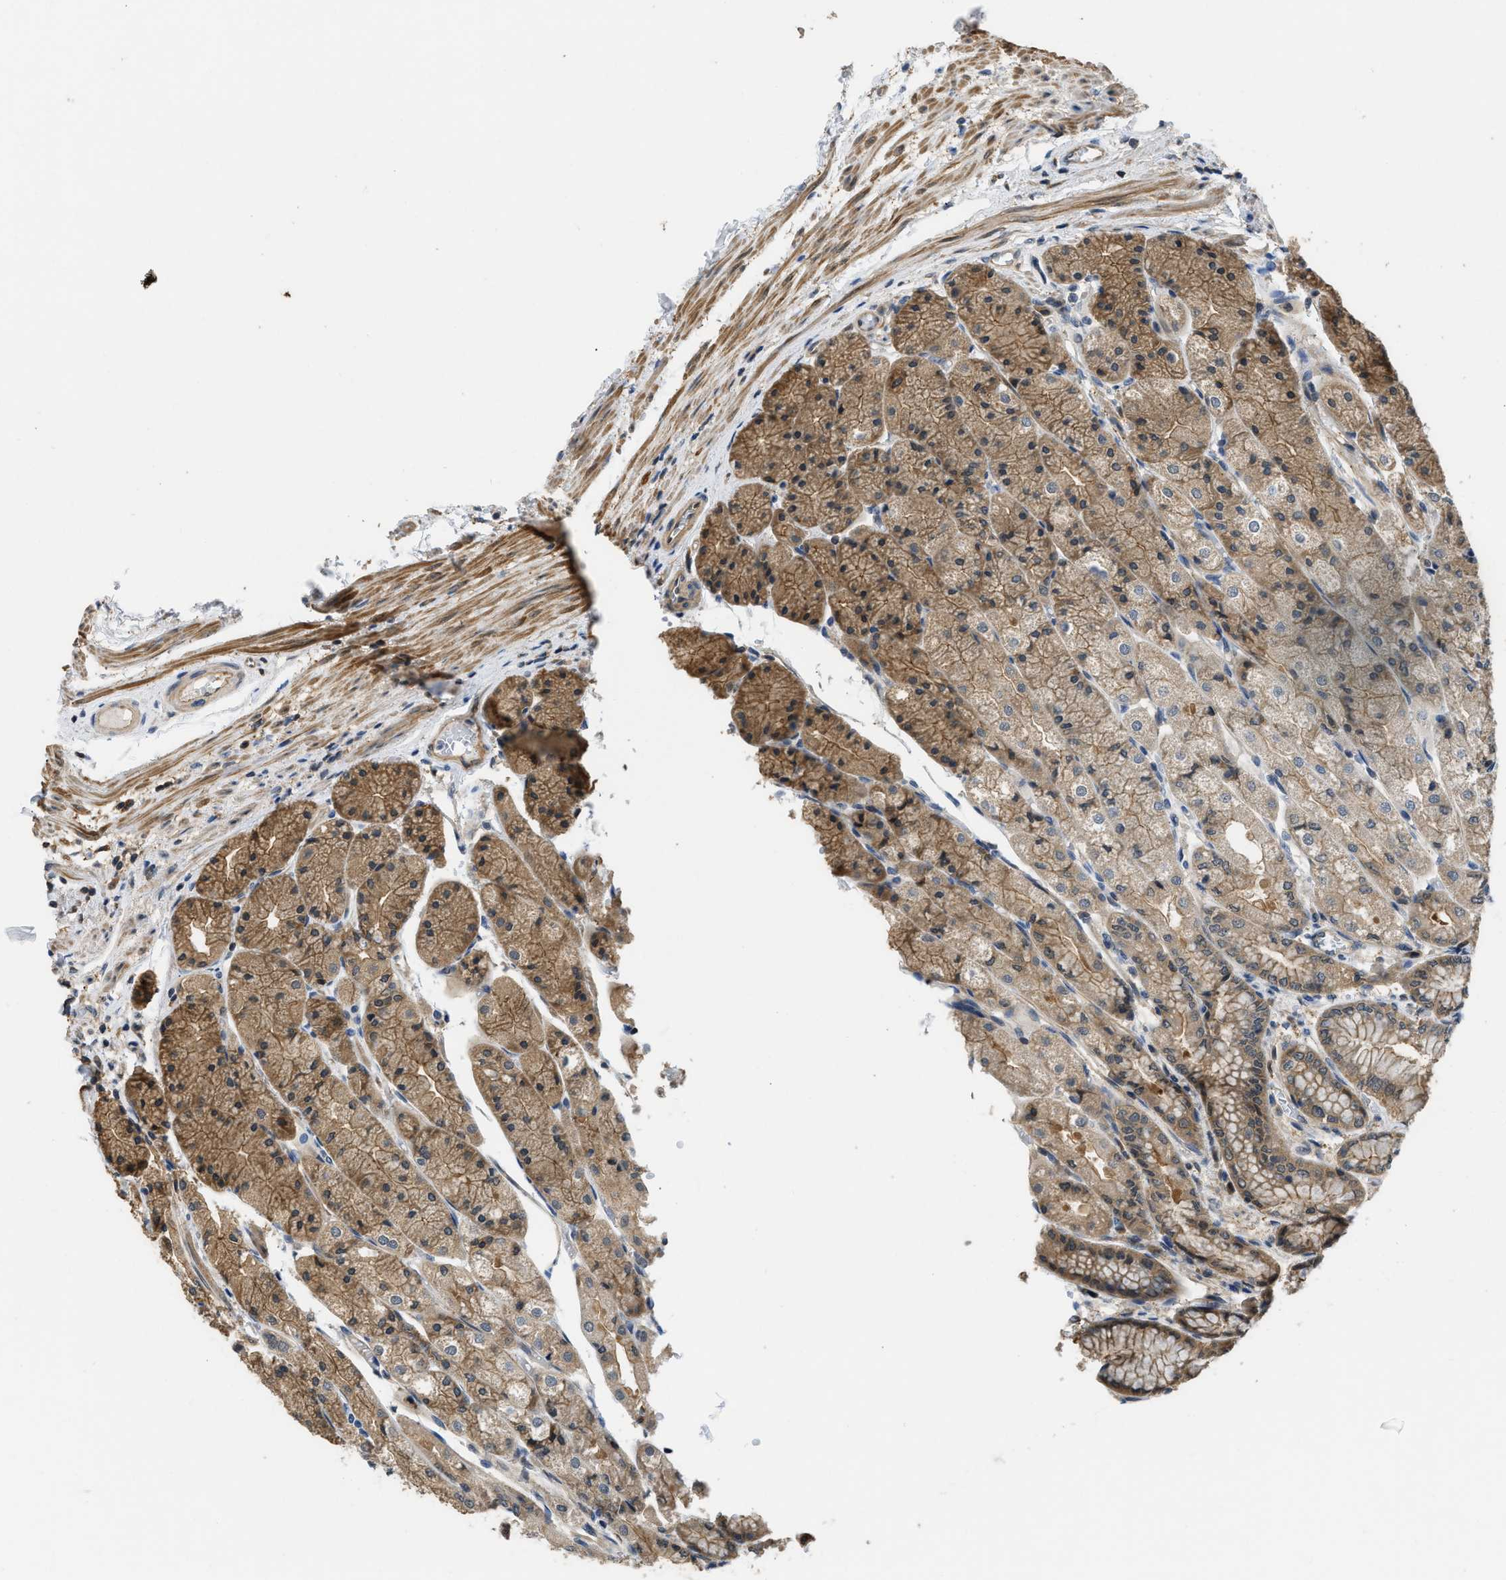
{"staining": {"intensity": "moderate", "quantity": ">75%", "location": "cytoplasmic/membranous"}, "tissue": "stomach", "cell_type": "Glandular cells", "image_type": "normal", "snomed": [{"axis": "morphology", "description": "Normal tissue, NOS"}, {"axis": "topography", "description": "Stomach, upper"}], "caption": "High-magnification brightfield microscopy of benign stomach stained with DAB (brown) and counterstained with hematoxylin (blue). glandular cells exhibit moderate cytoplasmic/membranous staining is identified in about>75% of cells. (Brightfield microscopy of DAB IHC at high magnification).", "gene": "TES", "patient": {"sex": "male", "age": 72}}